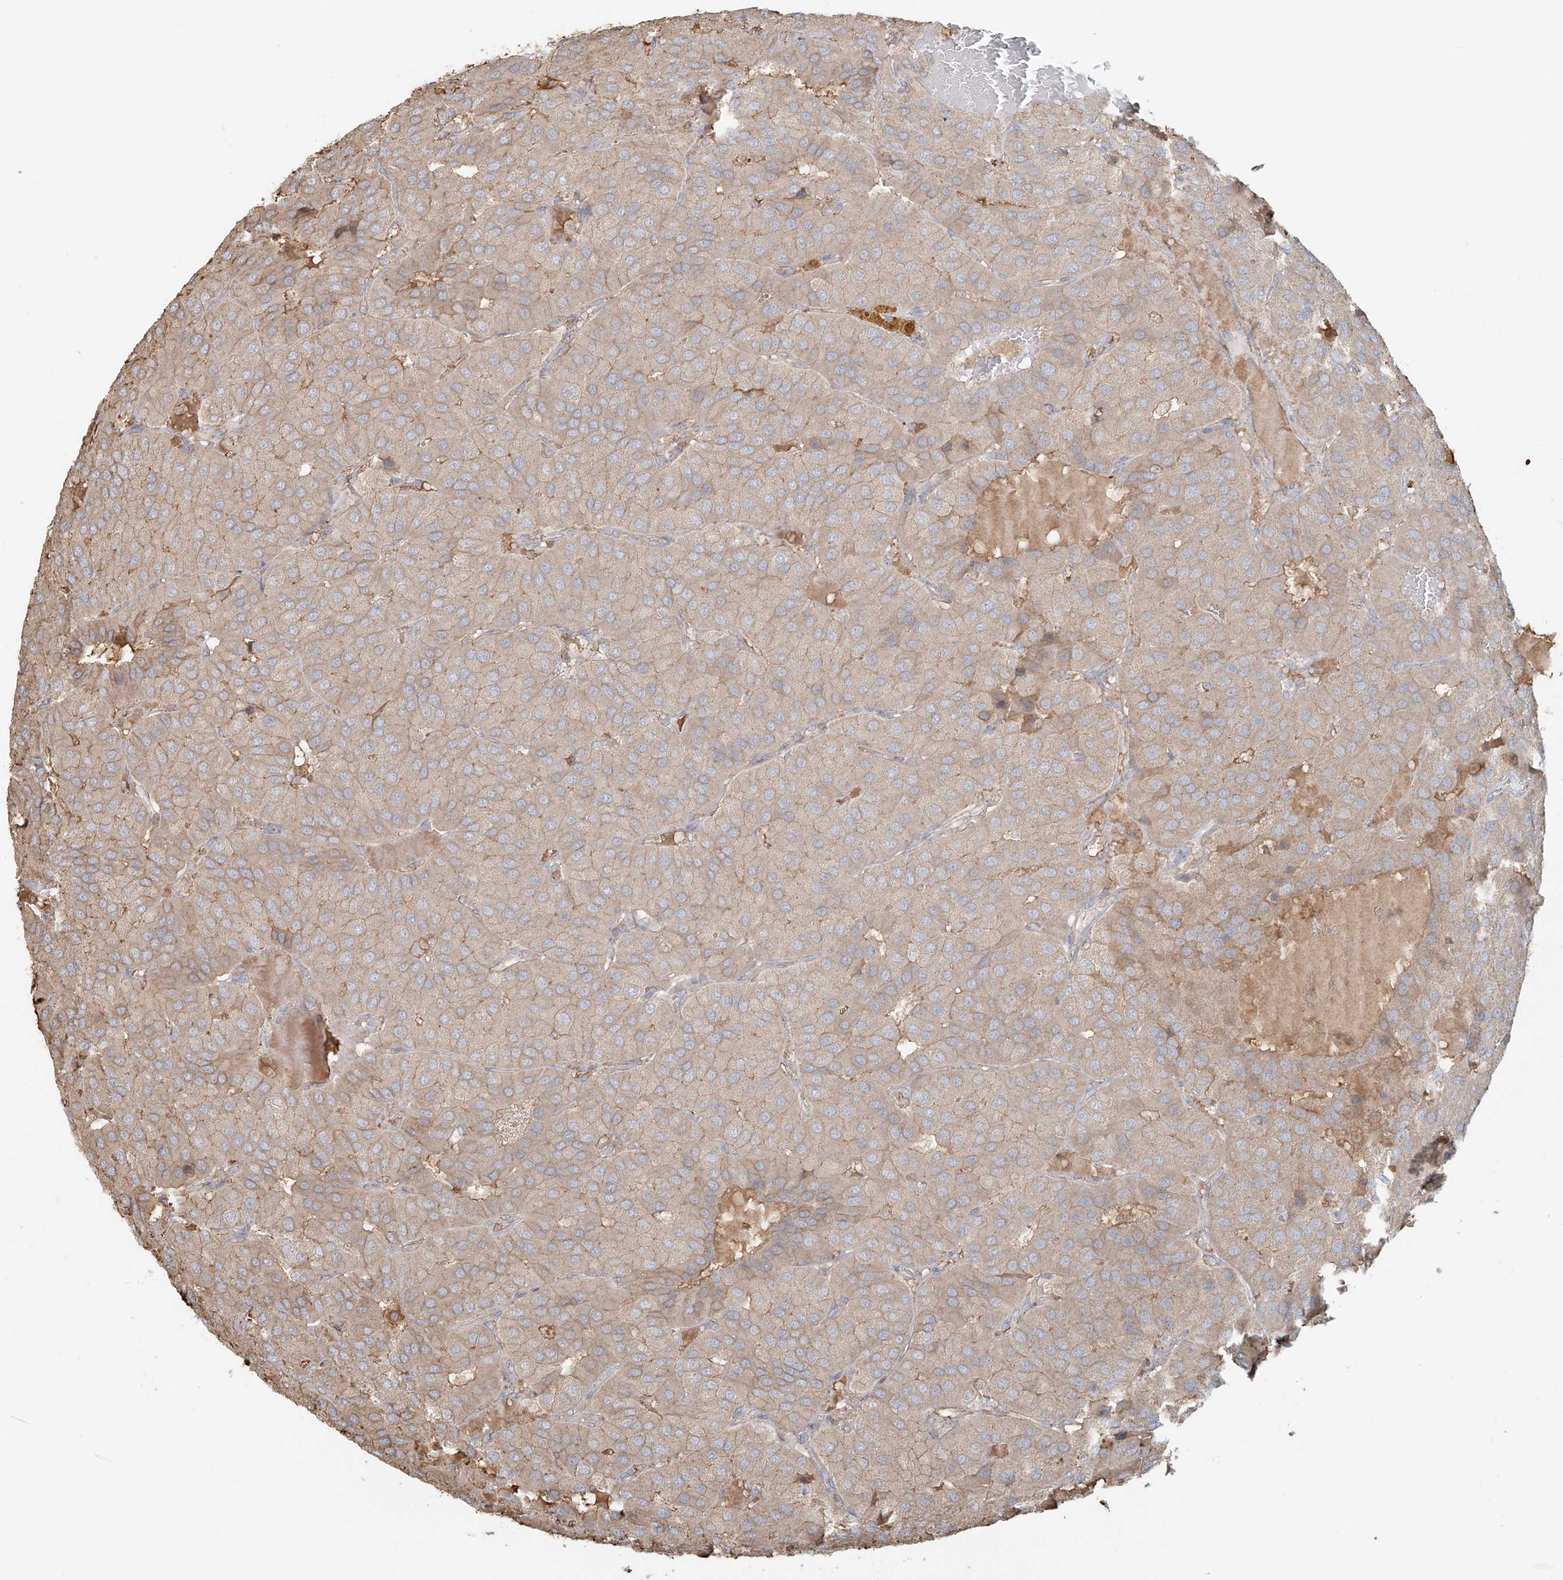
{"staining": {"intensity": "negative", "quantity": "none", "location": "none"}, "tissue": "parathyroid gland", "cell_type": "Glandular cells", "image_type": "normal", "snomed": [{"axis": "morphology", "description": "Normal tissue, NOS"}, {"axis": "morphology", "description": "Adenoma, NOS"}, {"axis": "topography", "description": "Parathyroid gland"}], "caption": "The immunohistochemistry (IHC) histopathology image has no significant expression in glandular cells of parathyroid gland.", "gene": "NPHS1", "patient": {"sex": "female", "age": 86}}